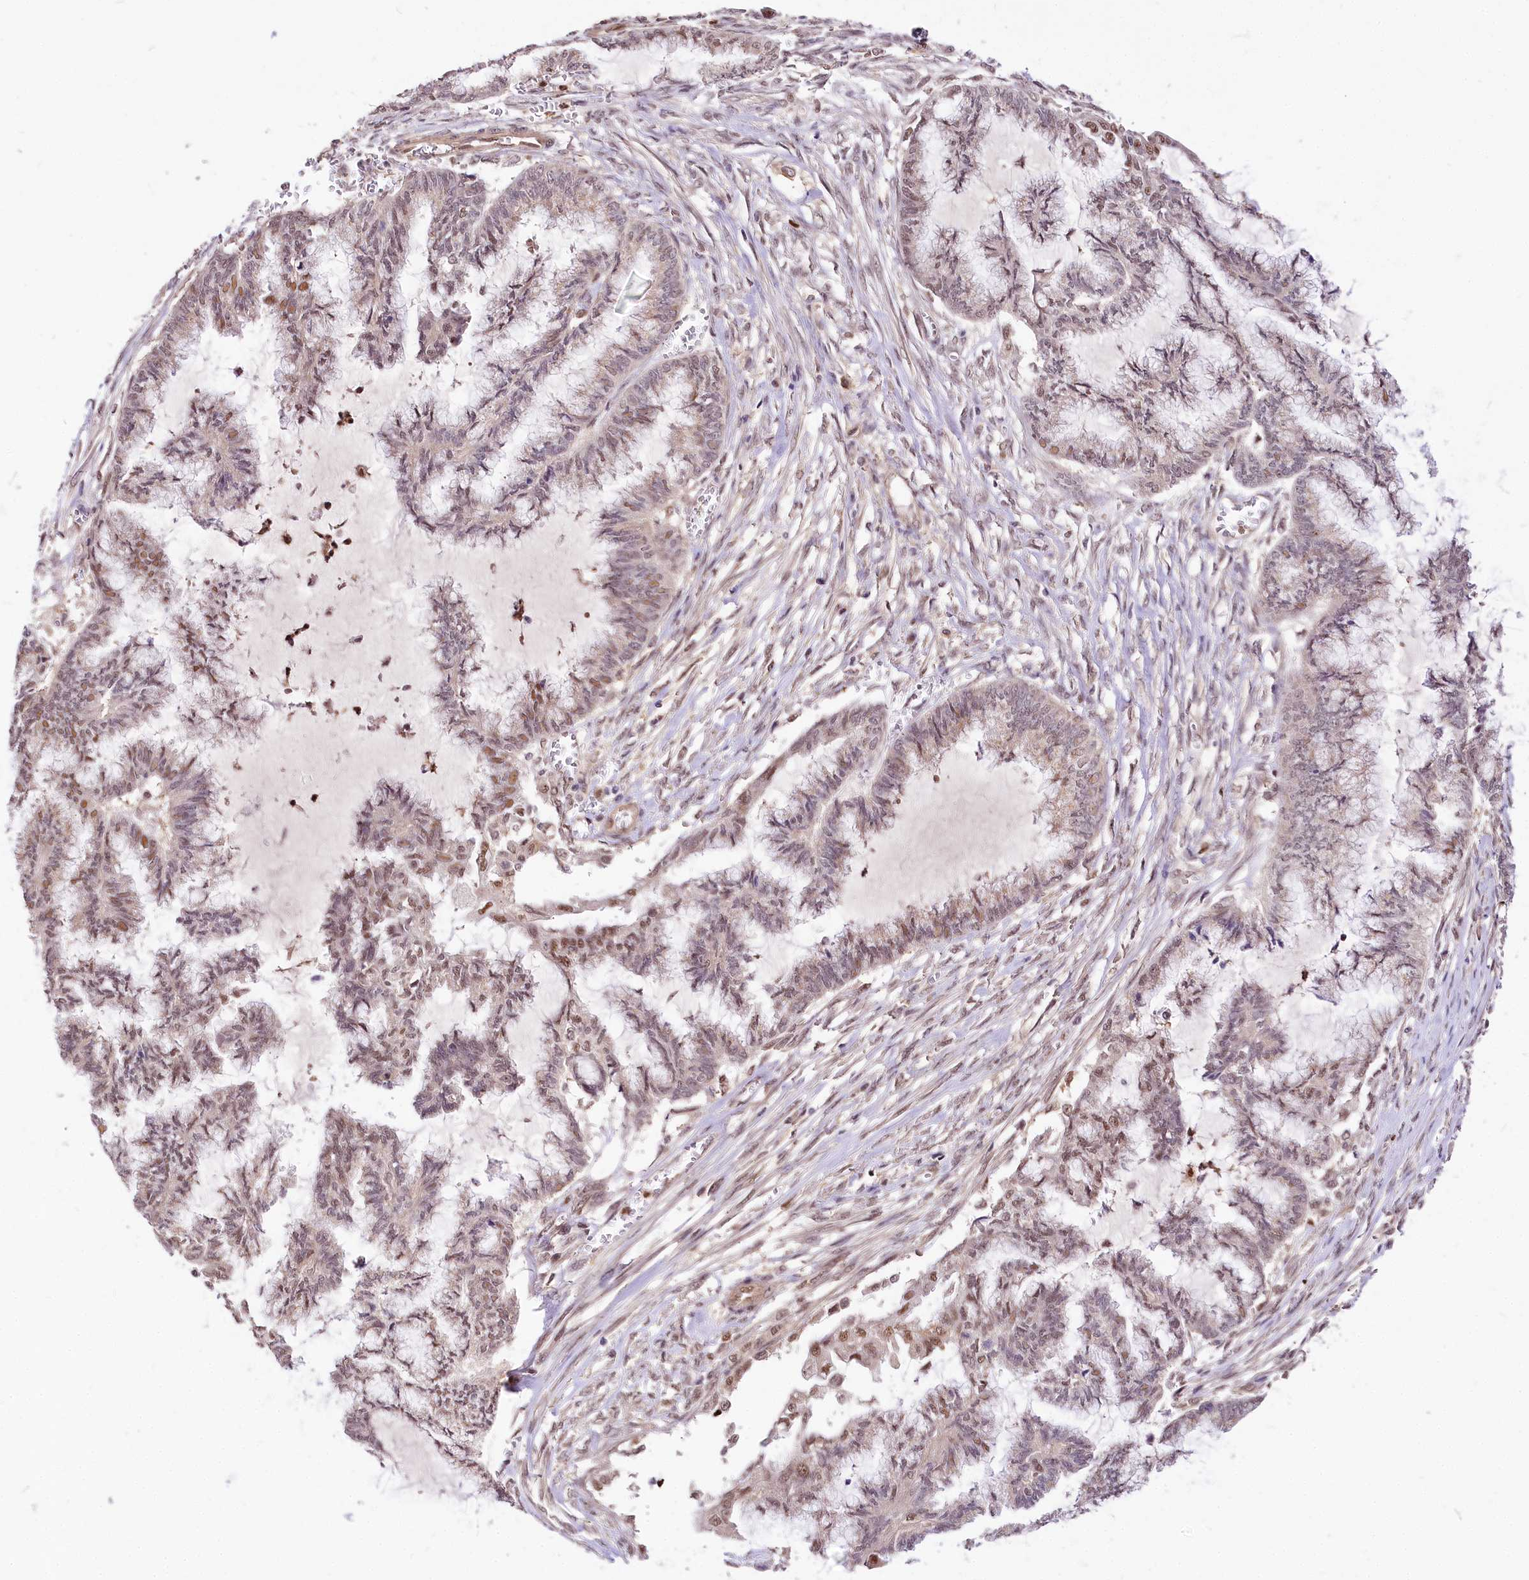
{"staining": {"intensity": "moderate", "quantity": "<25%", "location": "nuclear"}, "tissue": "endometrial cancer", "cell_type": "Tumor cells", "image_type": "cancer", "snomed": [{"axis": "morphology", "description": "Adenocarcinoma, NOS"}, {"axis": "topography", "description": "Endometrium"}], "caption": "A brown stain highlights moderate nuclear staining of a protein in endometrial adenocarcinoma tumor cells. (Brightfield microscopy of DAB IHC at high magnification).", "gene": "GNL3L", "patient": {"sex": "female", "age": 86}}